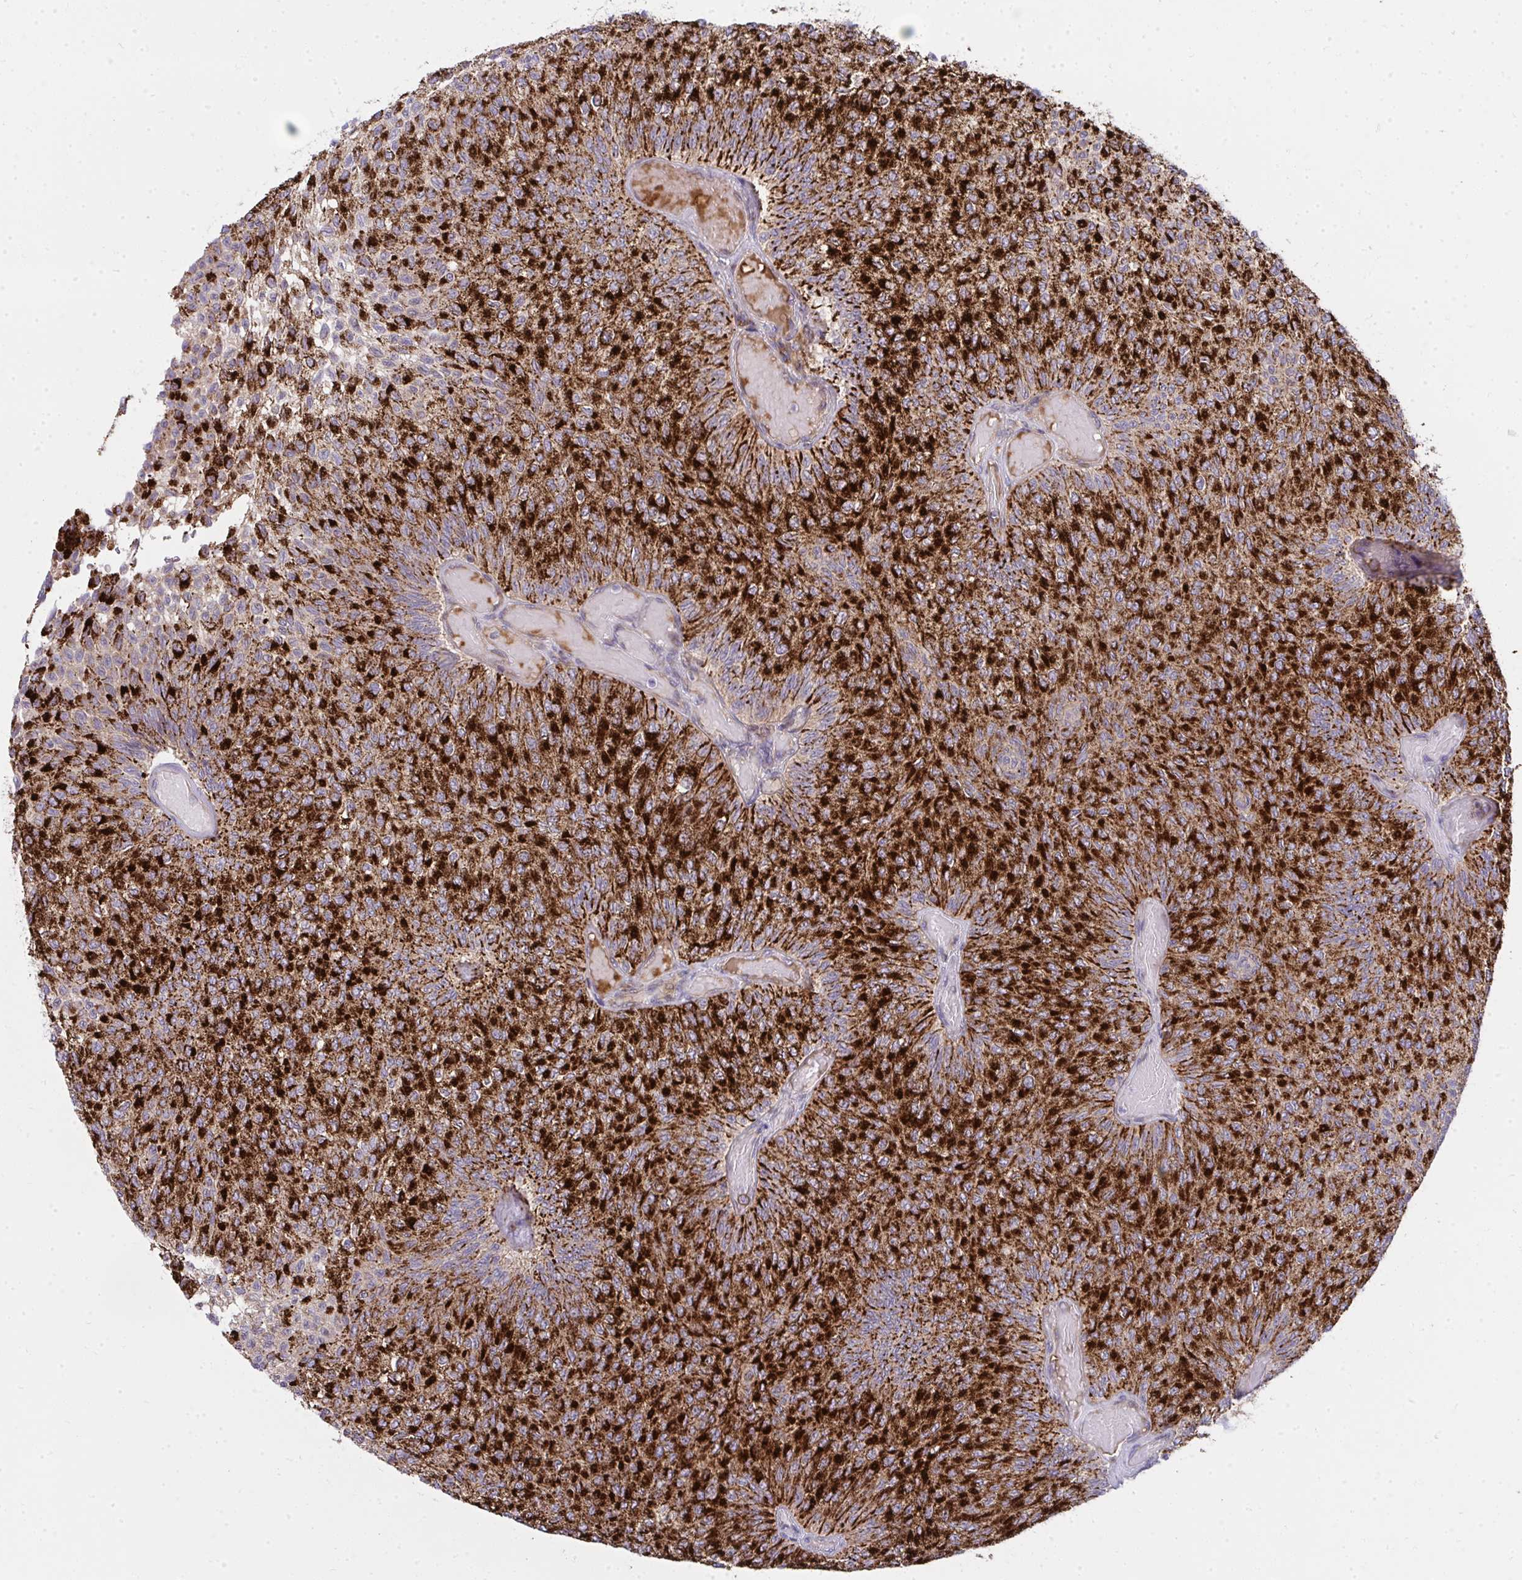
{"staining": {"intensity": "strong", "quantity": "25%-75%", "location": "cytoplasmic/membranous"}, "tissue": "urothelial cancer", "cell_type": "Tumor cells", "image_type": "cancer", "snomed": [{"axis": "morphology", "description": "Urothelial carcinoma, Low grade"}, {"axis": "topography", "description": "Urinary bladder"}], "caption": "Human urothelial cancer stained with a brown dye displays strong cytoplasmic/membranous positive expression in about 25%-75% of tumor cells.", "gene": "GFPT2", "patient": {"sex": "male", "age": 78}}